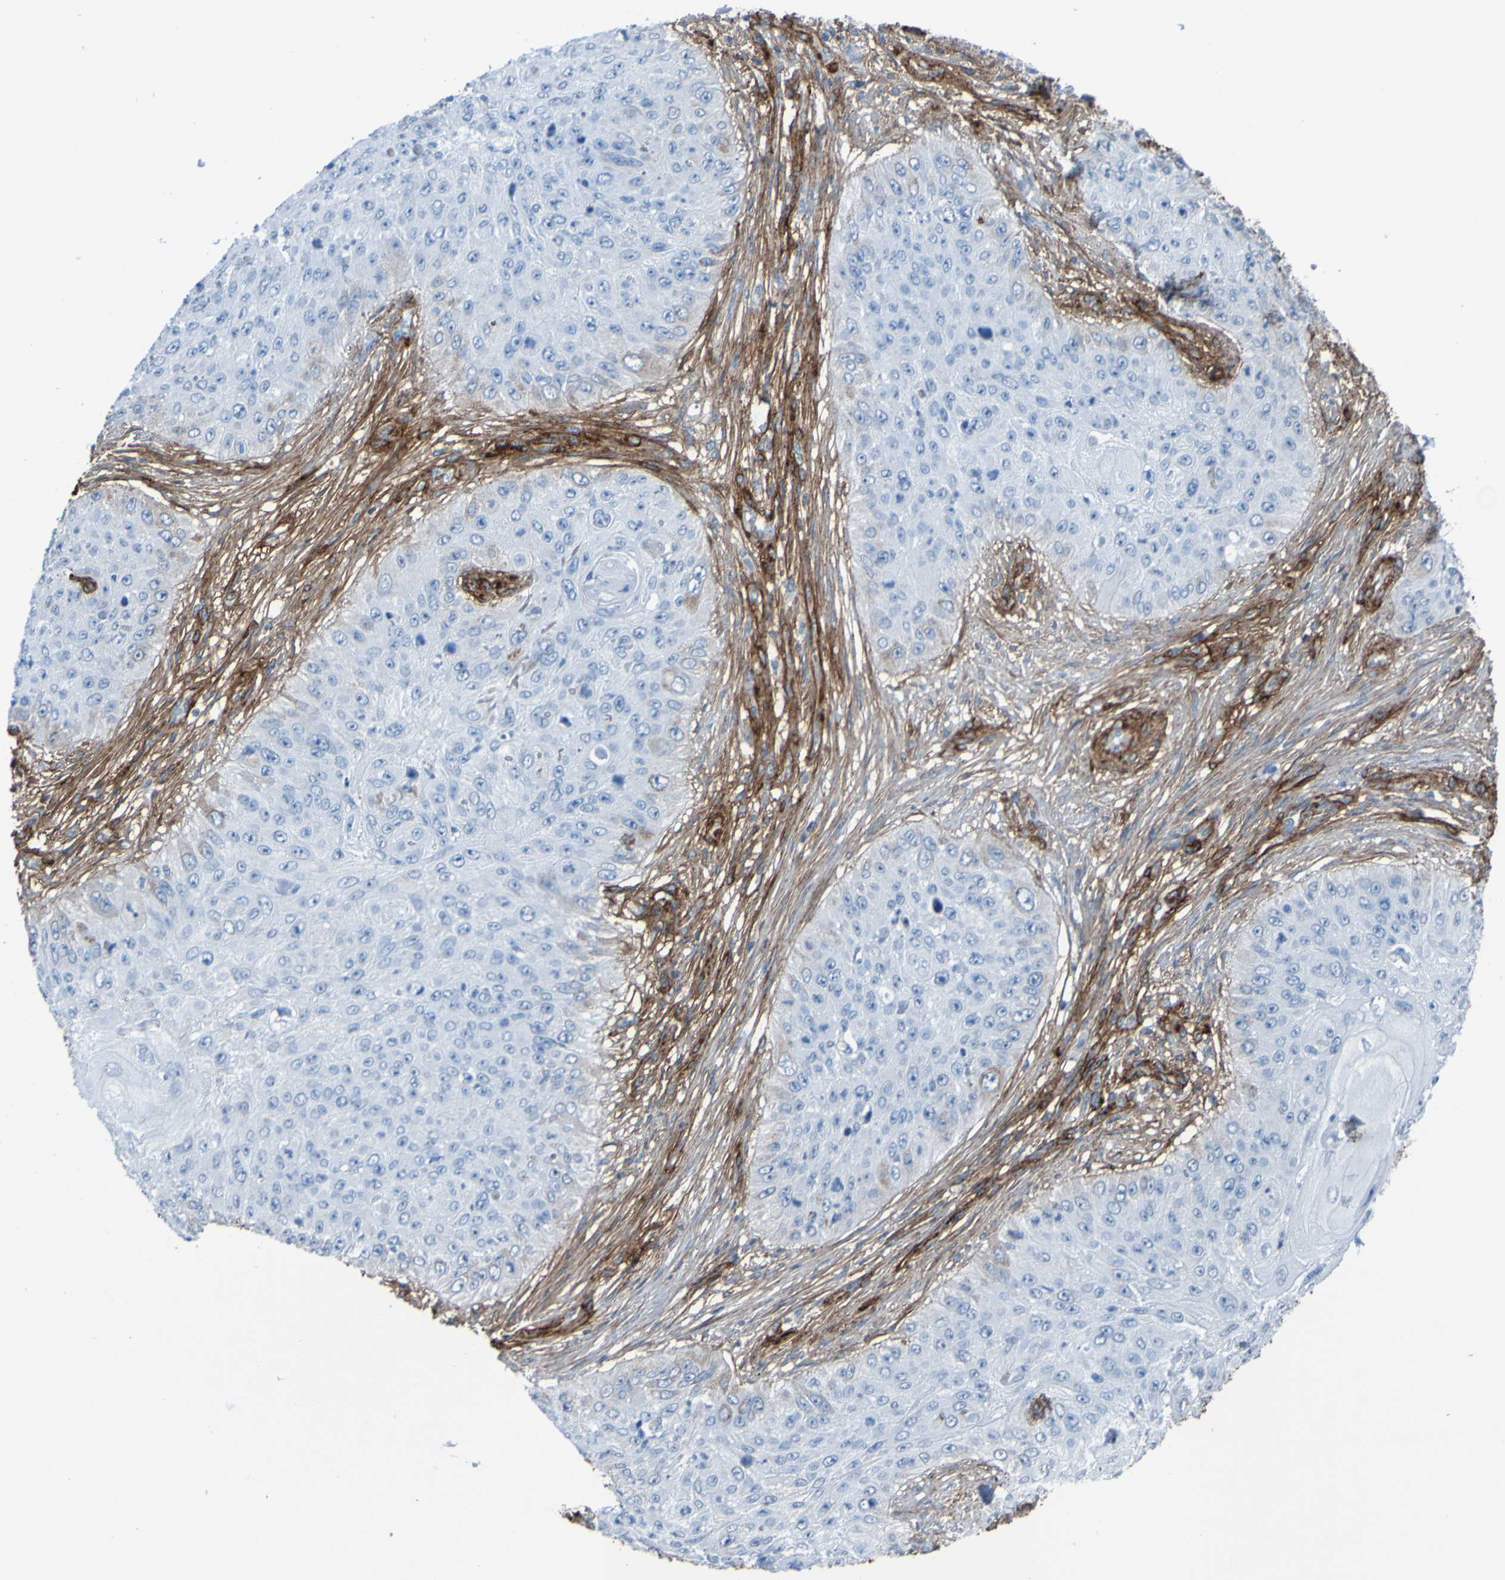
{"staining": {"intensity": "negative", "quantity": "none", "location": "none"}, "tissue": "skin cancer", "cell_type": "Tumor cells", "image_type": "cancer", "snomed": [{"axis": "morphology", "description": "Squamous cell carcinoma, NOS"}, {"axis": "topography", "description": "Skin"}], "caption": "Protein analysis of squamous cell carcinoma (skin) demonstrates no significant staining in tumor cells. The staining was performed using DAB (3,3'-diaminobenzidine) to visualize the protein expression in brown, while the nuclei were stained in blue with hematoxylin (Magnification: 20x).", "gene": "COL4A2", "patient": {"sex": "female", "age": 80}}